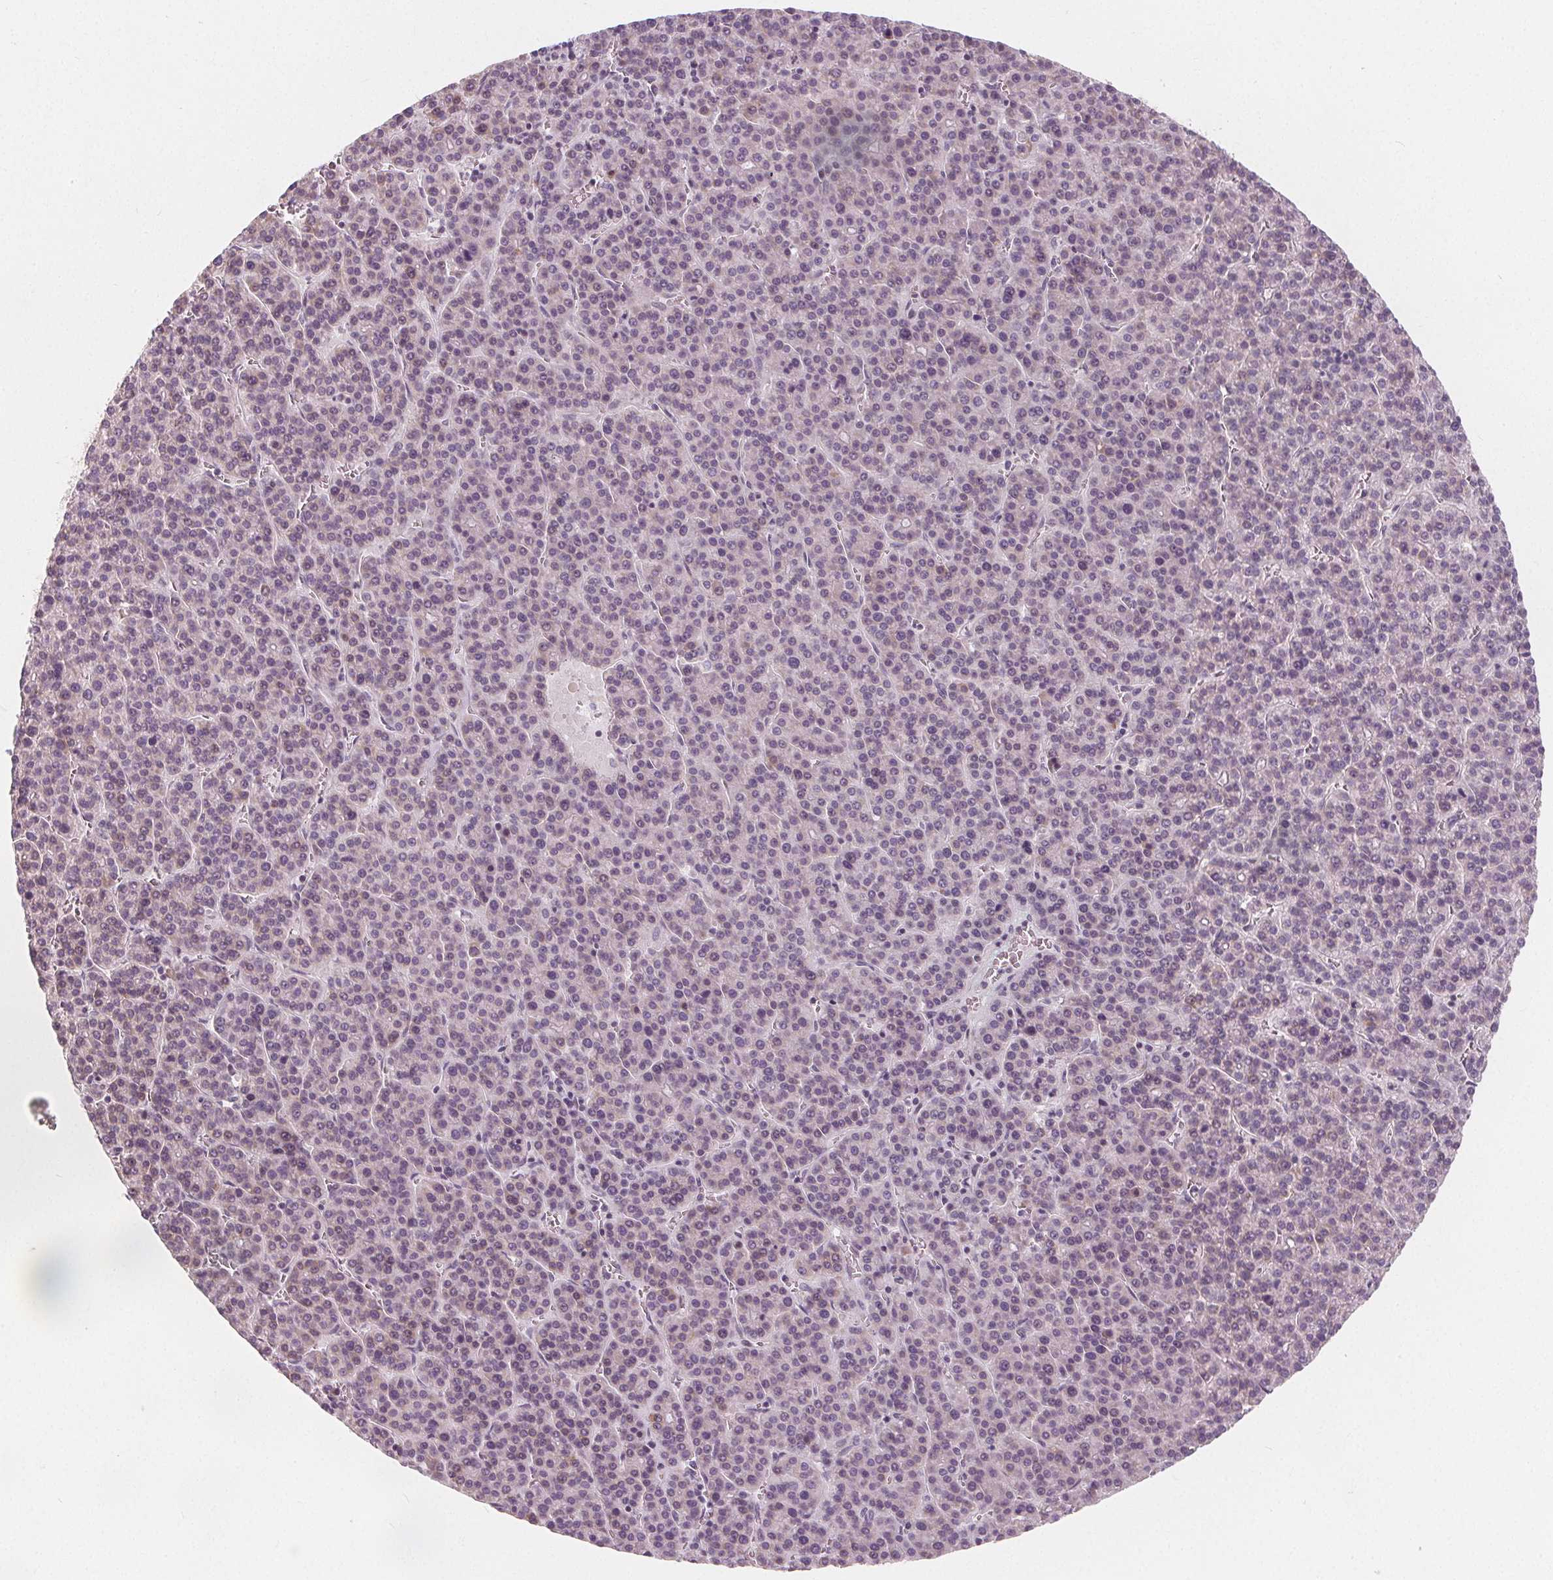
{"staining": {"intensity": "negative", "quantity": "none", "location": "none"}, "tissue": "liver cancer", "cell_type": "Tumor cells", "image_type": "cancer", "snomed": [{"axis": "morphology", "description": "Carcinoma, Hepatocellular, NOS"}, {"axis": "topography", "description": "Liver"}], "caption": "Hepatocellular carcinoma (liver) stained for a protein using IHC demonstrates no staining tumor cells.", "gene": "NUP210L", "patient": {"sex": "female", "age": 58}}